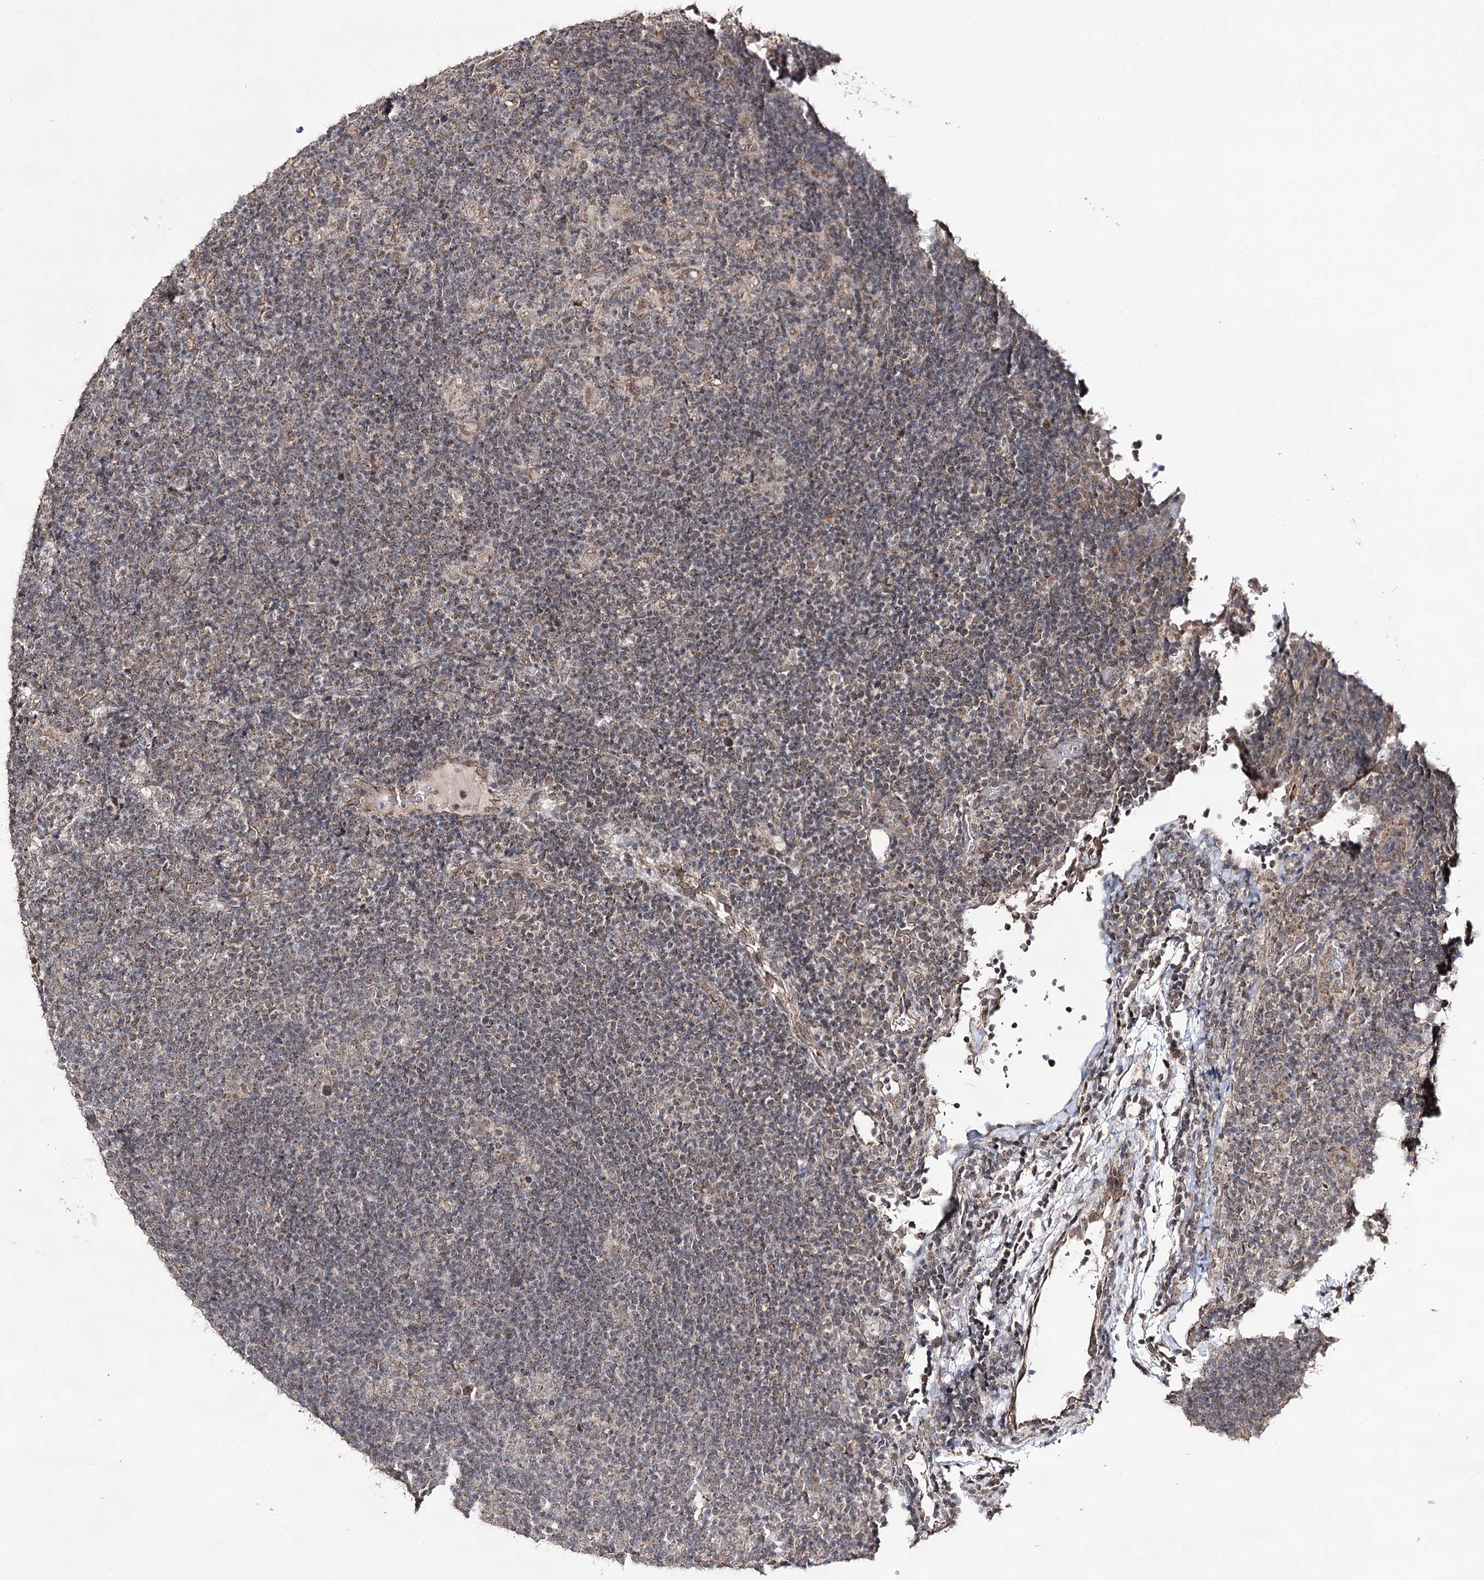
{"staining": {"intensity": "weak", "quantity": "<25%", "location": "nuclear"}, "tissue": "lymphoma", "cell_type": "Tumor cells", "image_type": "cancer", "snomed": [{"axis": "morphology", "description": "Hodgkin's disease, NOS"}, {"axis": "topography", "description": "Lymph node"}], "caption": "This is an IHC histopathology image of human Hodgkin's disease. There is no expression in tumor cells.", "gene": "ACTR6", "patient": {"sex": "female", "age": 57}}